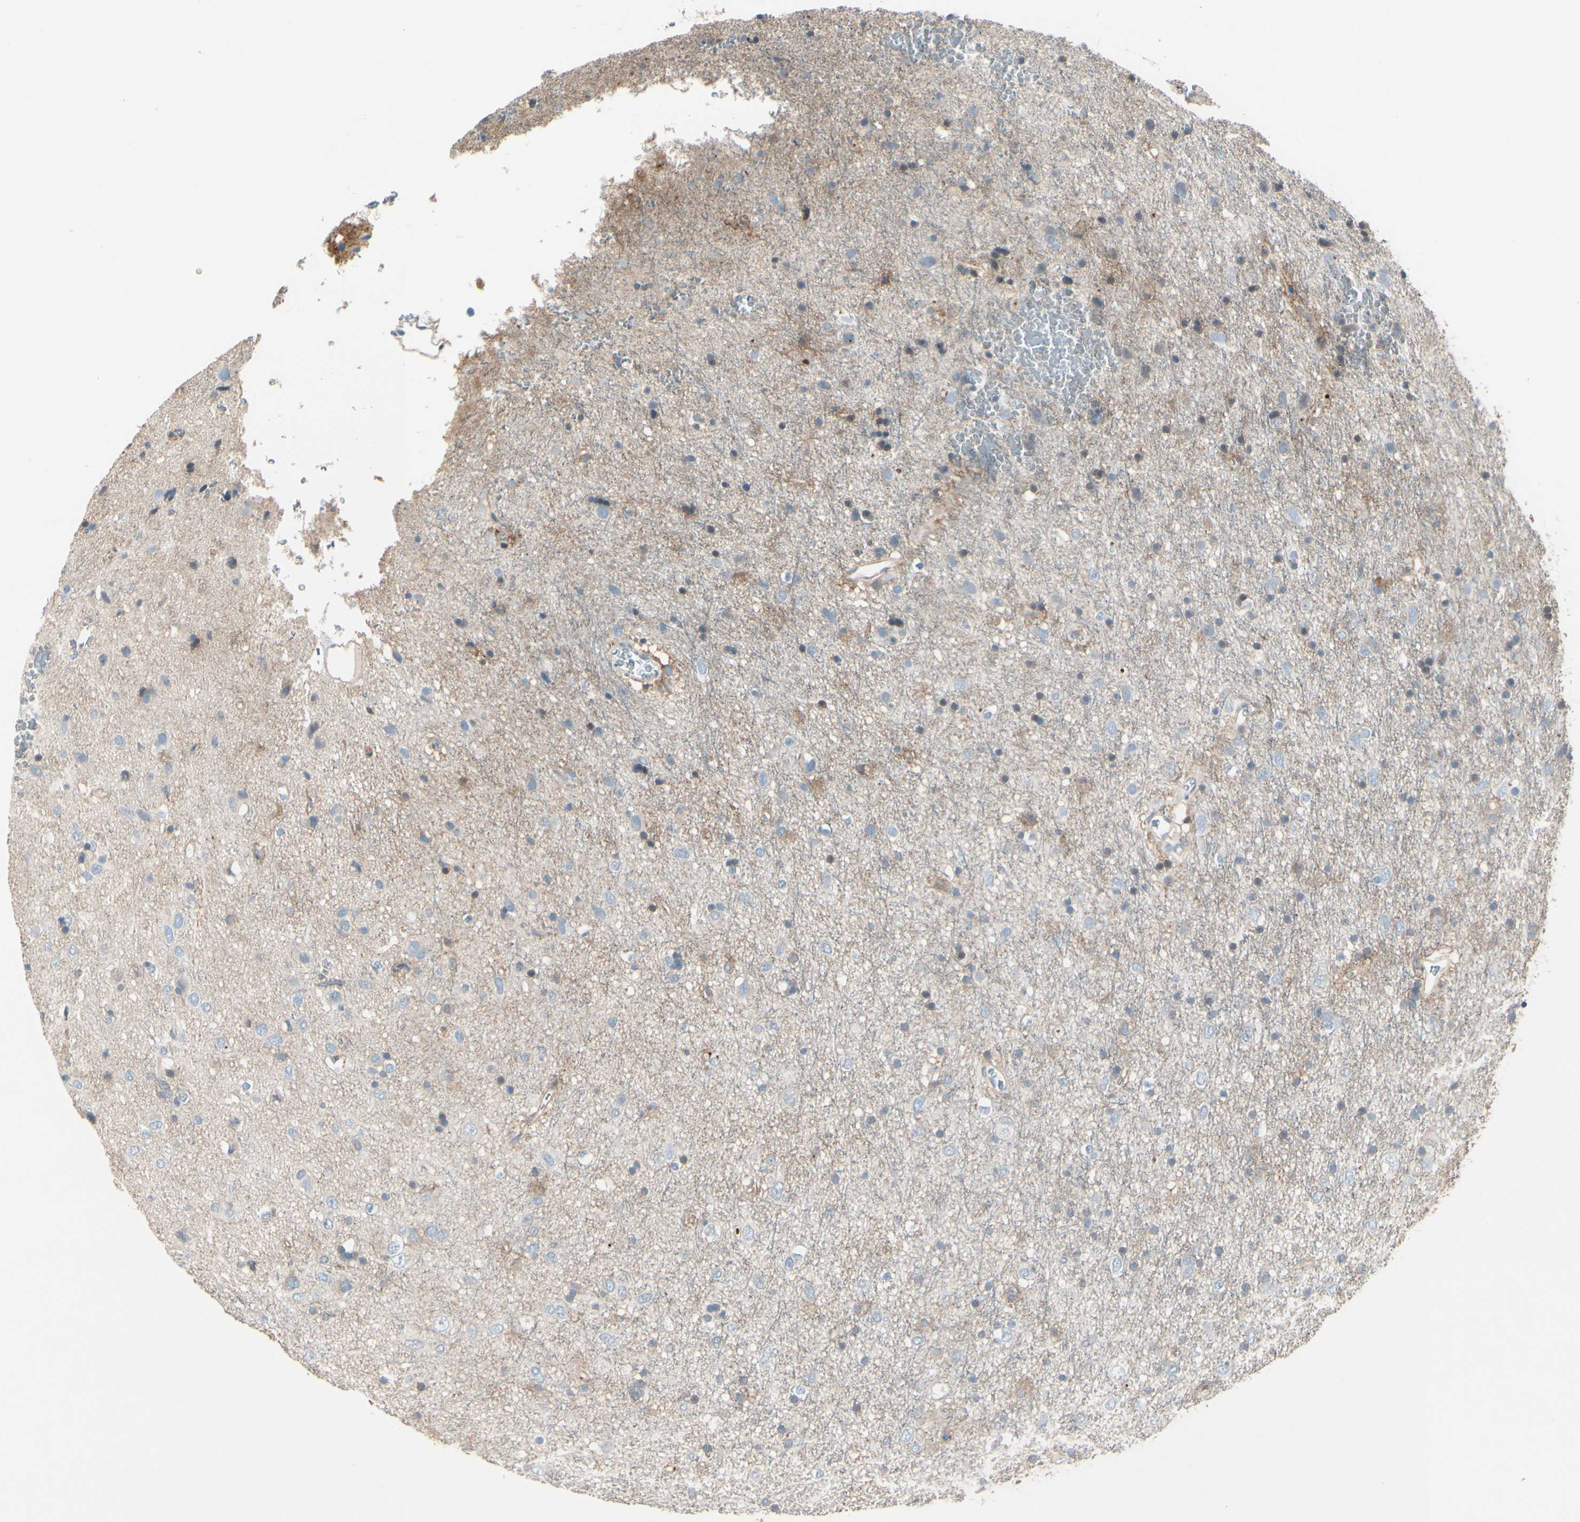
{"staining": {"intensity": "weak", "quantity": "25%-75%", "location": "cytoplasmic/membranous"}, "tissue": "glioma", "cell_type": "Tumor cells", "image_type": "cancer", "snomed": [{"axis": "morphology", "description": "Glioma, malignant, Low grade"}, {"axis": "topography", "description": "Brain"}], "caption": "Immunohistochemistry (IHC) (DAB (3,3'-diaminobenzidine)) staining of human low-grade glioma (malignant) displays weak cytoplasmic/membranous protein positivity in approximately 25%-75% of tumor cells. (Stains: DAB (3,3'-diaminobenzidine) in brown, nuclei in blue, Microscopy: brightfield microscopy at high magnification).", "gene": "SLC9A3R1", "patient": {"sex": "male", "age": 77}}